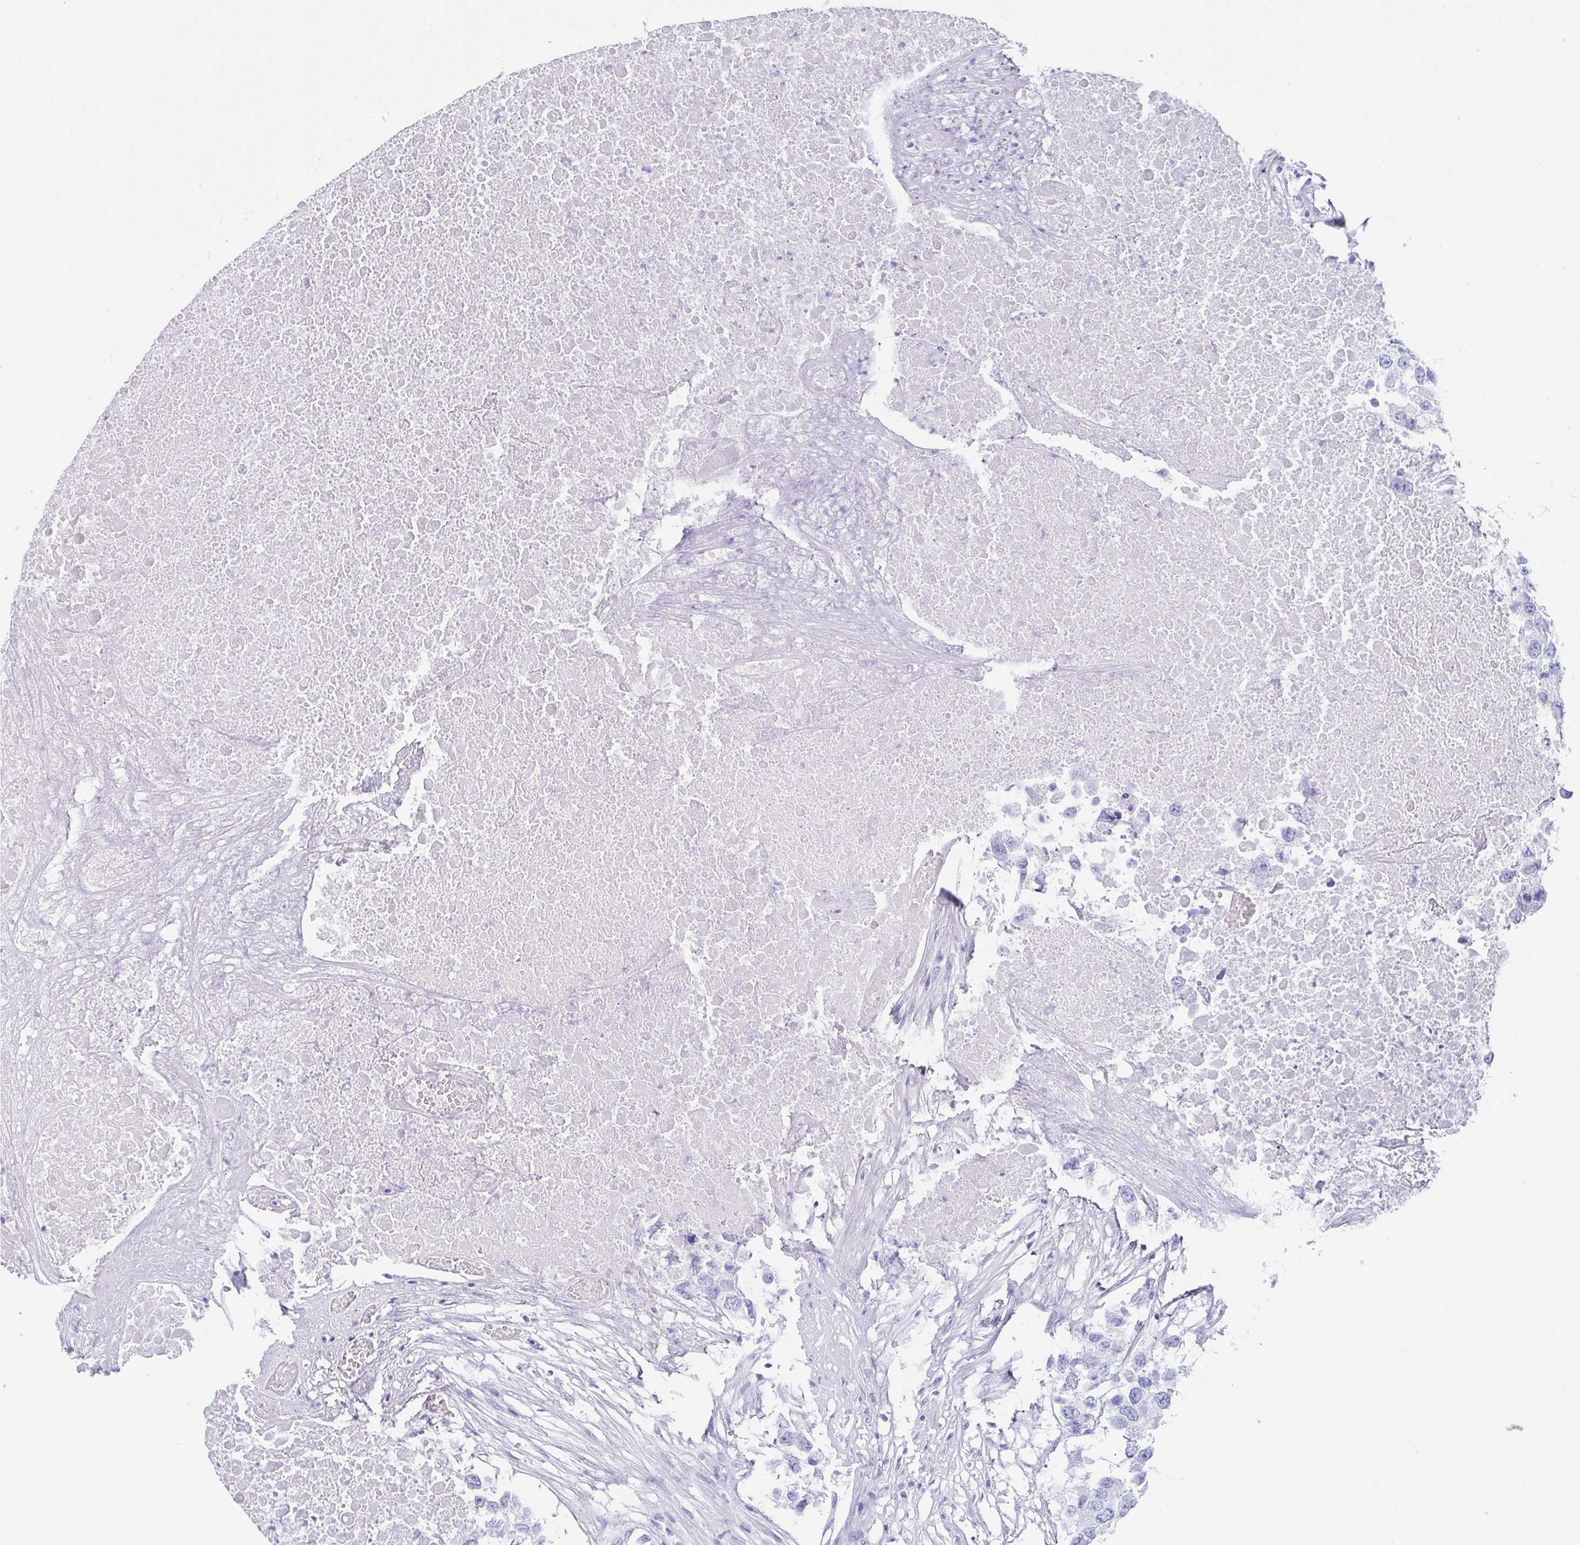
{"staining": {"intensity": "negative", "quantity": "none", "location": "none"}, "tissue": "testis cancer", "cell_type": "Tumor cells", "image_type": "cancer", "snomed": [{"axis": "morphology", "description": "Carcinoma, Embryonal, NOS"}, {"axis": "topography", "description": "Testis"}], "caption": "Testis cancer was stained to show a protein in brown. There is no significant expression in tumor cells.", "gene": "TAS2R41", "patient": {"sex": "male", "age": 83}}